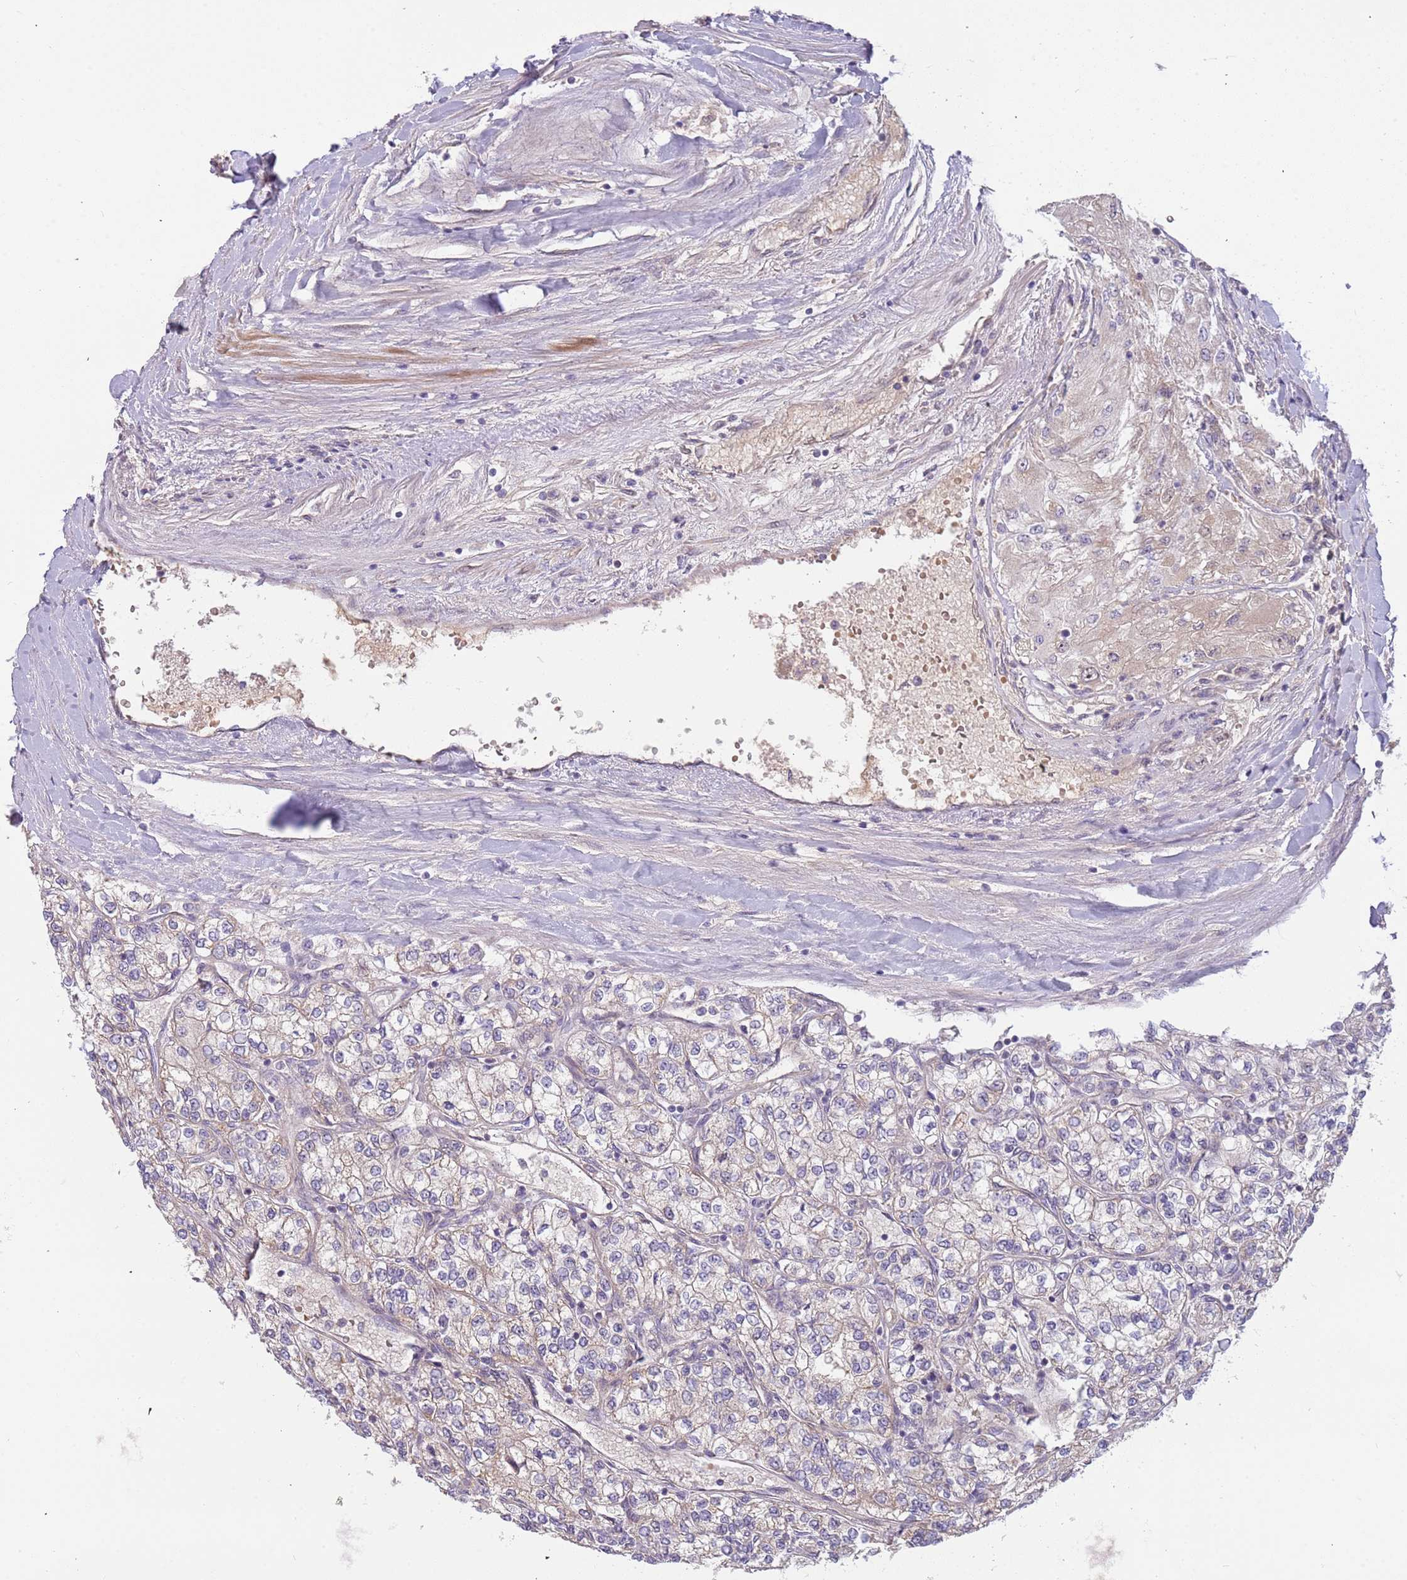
{"staining": {"intensity": "negative", "quantity": "none", "location": "none"}, "tissue": "renal cancer", "cell_type": "Tumor cells", "image_type": "cancer", "snomed": [{"axis": "morphology", "description": "Adenocarcinoma, NOS"}, {"axis": "topography", "description": "Kidney"}], "caption": "The immunohistochemistry photomicrograph has no significant staining in tumor cells of renal adenocarcinoma tissue.", "gene": "TRAPPC6B", "patient": {"sex": "male", "age": 80}}